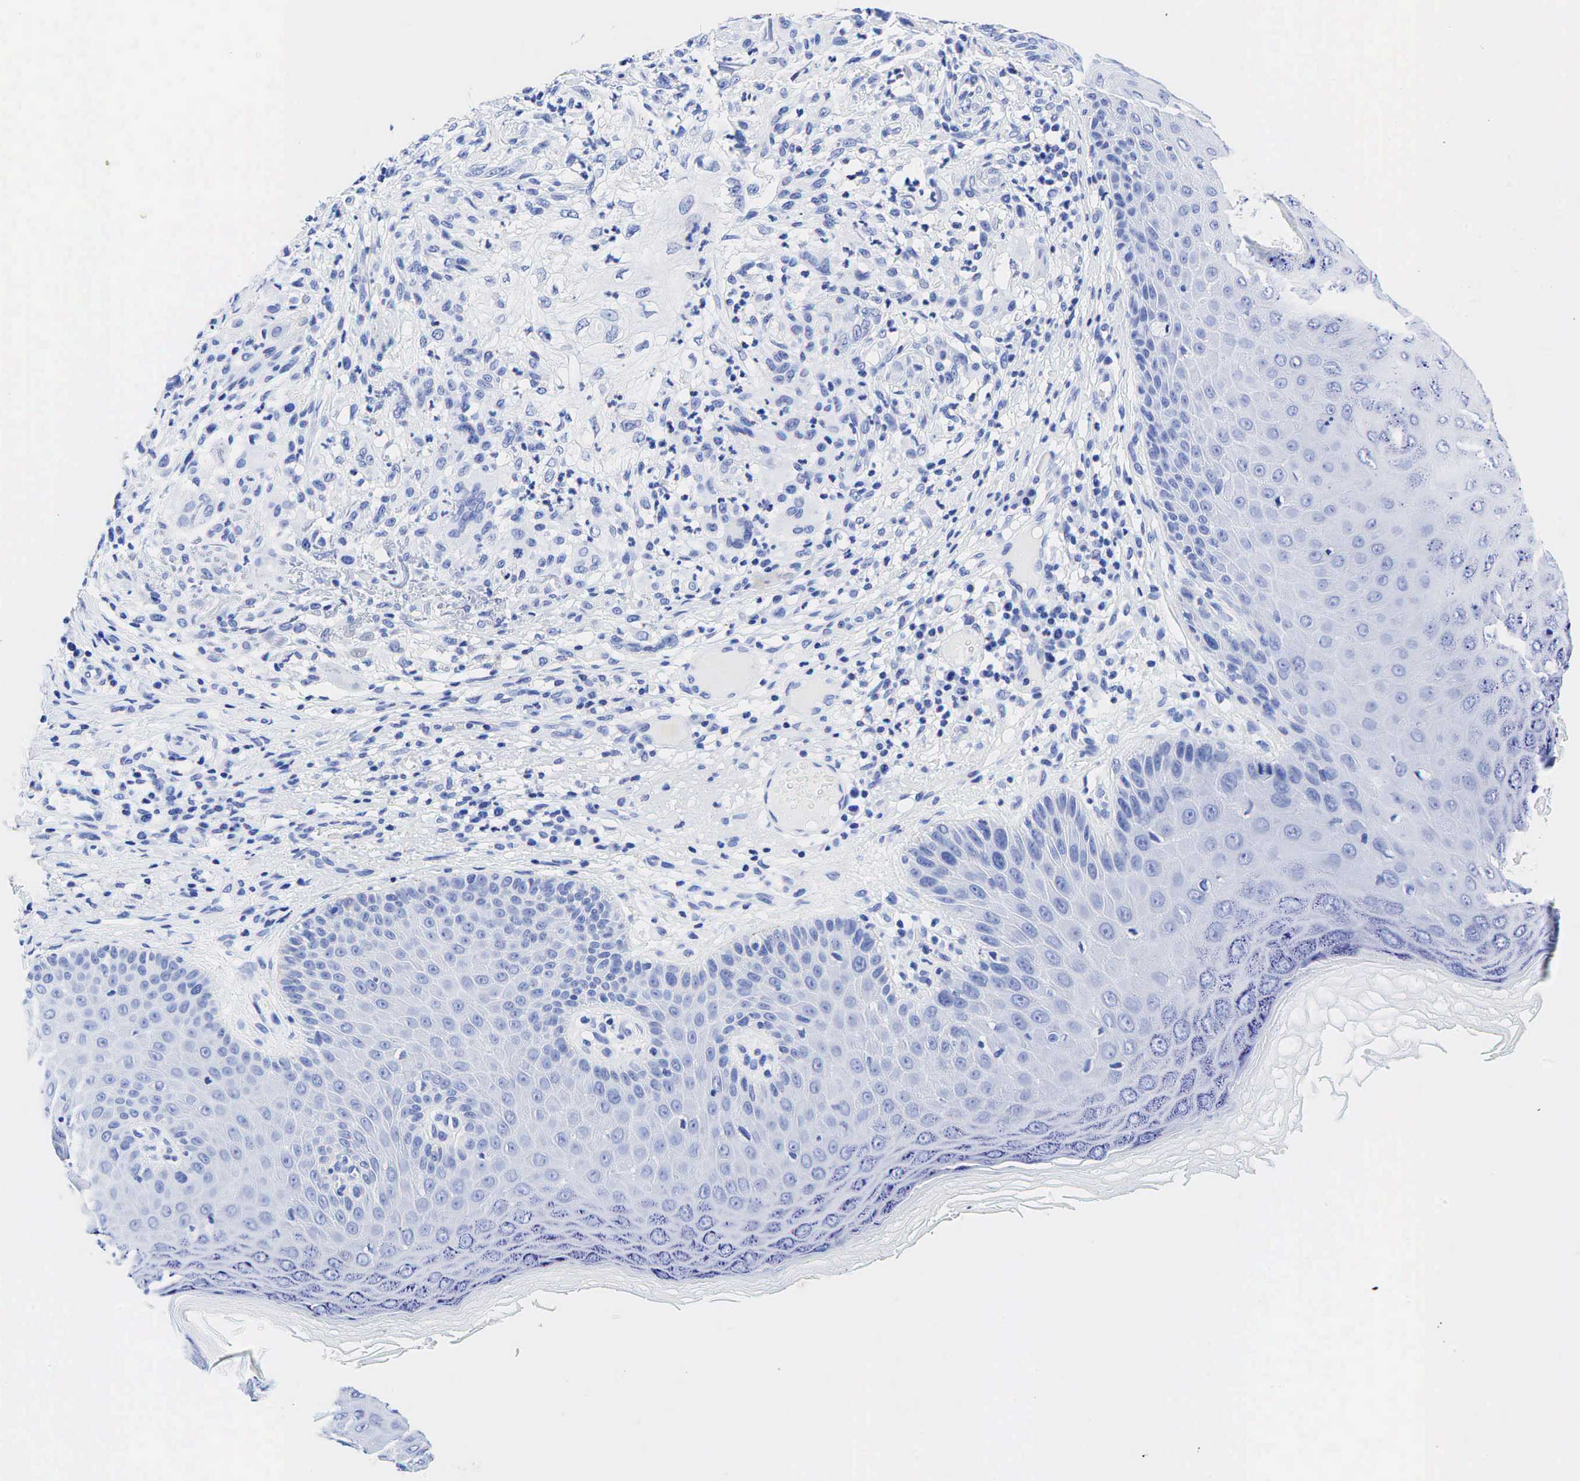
{"staining": {"intensity": "negative", "quantity": "none", "location": "none"}, "tissue": "skin cancer", "cell_type": "Tumor cells", "image_type": "cancer", "snomed": [{"axis": "morphology", "description": "Normal tissue, NOS"}, {"axis": "morphology", "description": "Basal cell carcinoma"}, {"axis": "topography", "description": "Skin"}], "caption": "The histopathology image displays no significant expression in tumor cells of skin basal cell carcinoma. (DAB (3,3'-diaminobenzidine) IHC visualized using brightfield microscopy, high magnification).", "gene": "KRT18", "patient": {"sex": "male", "age": 74}}